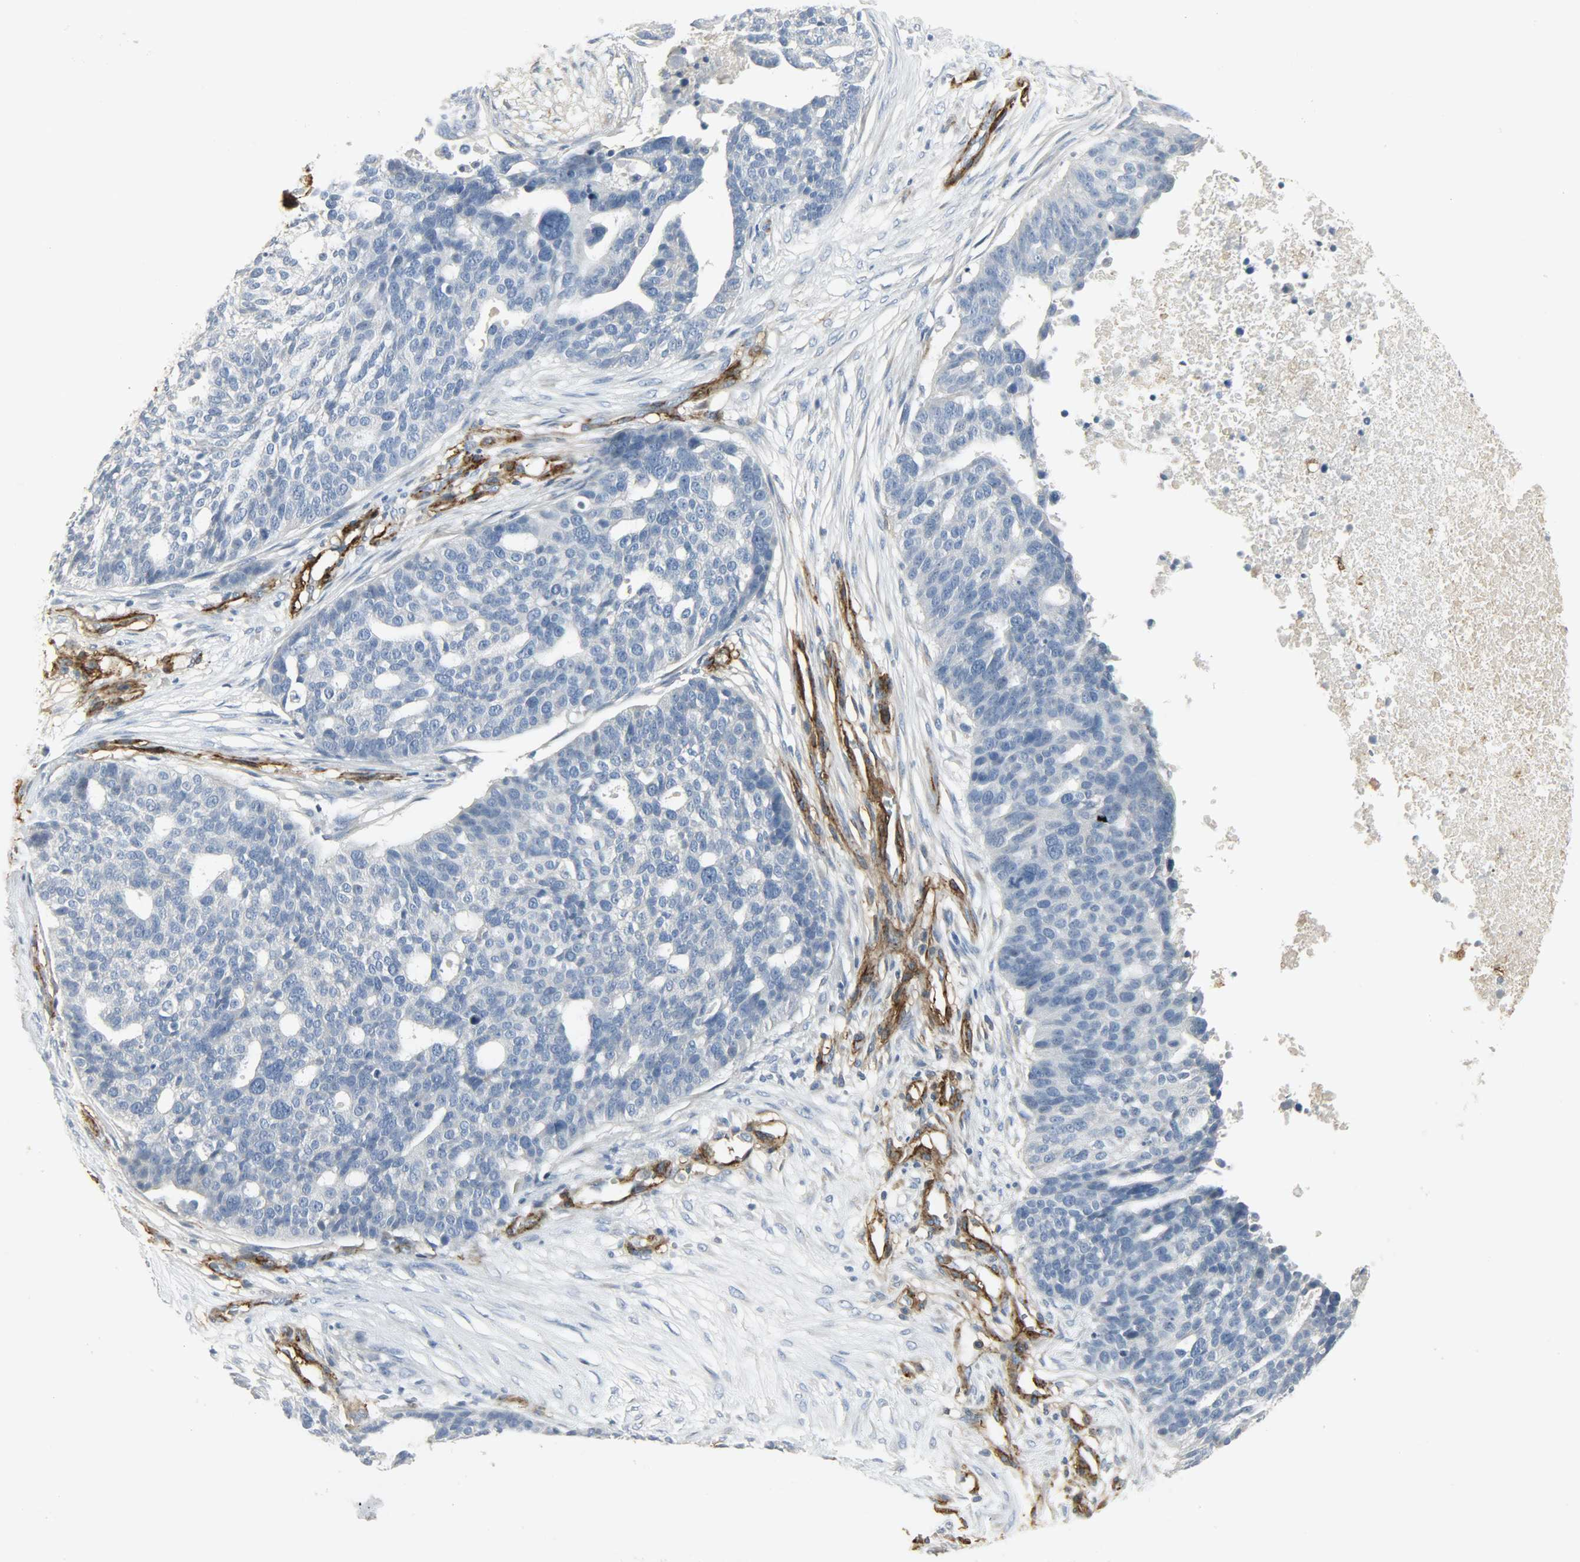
{"staining": {"intensity": "negative", "quantity": "none", "location": "none"}, "tissue": "ovarian cancer", "cell_type": "Tumor cells", "image_type": "cancer", "snomed": [{"axis": "morphology", "description": "Cystadenocarcinoma, serous, NOS"}, {"axis": "topography", "description": "Ovary"}], "caption": "This is an IHC micrograph of human serous cystadenocarcinoma (ovarian). There is no expression in tumor cells.", "gene": "ENPEP", "patient": {"sex": "female", "age": 59}}